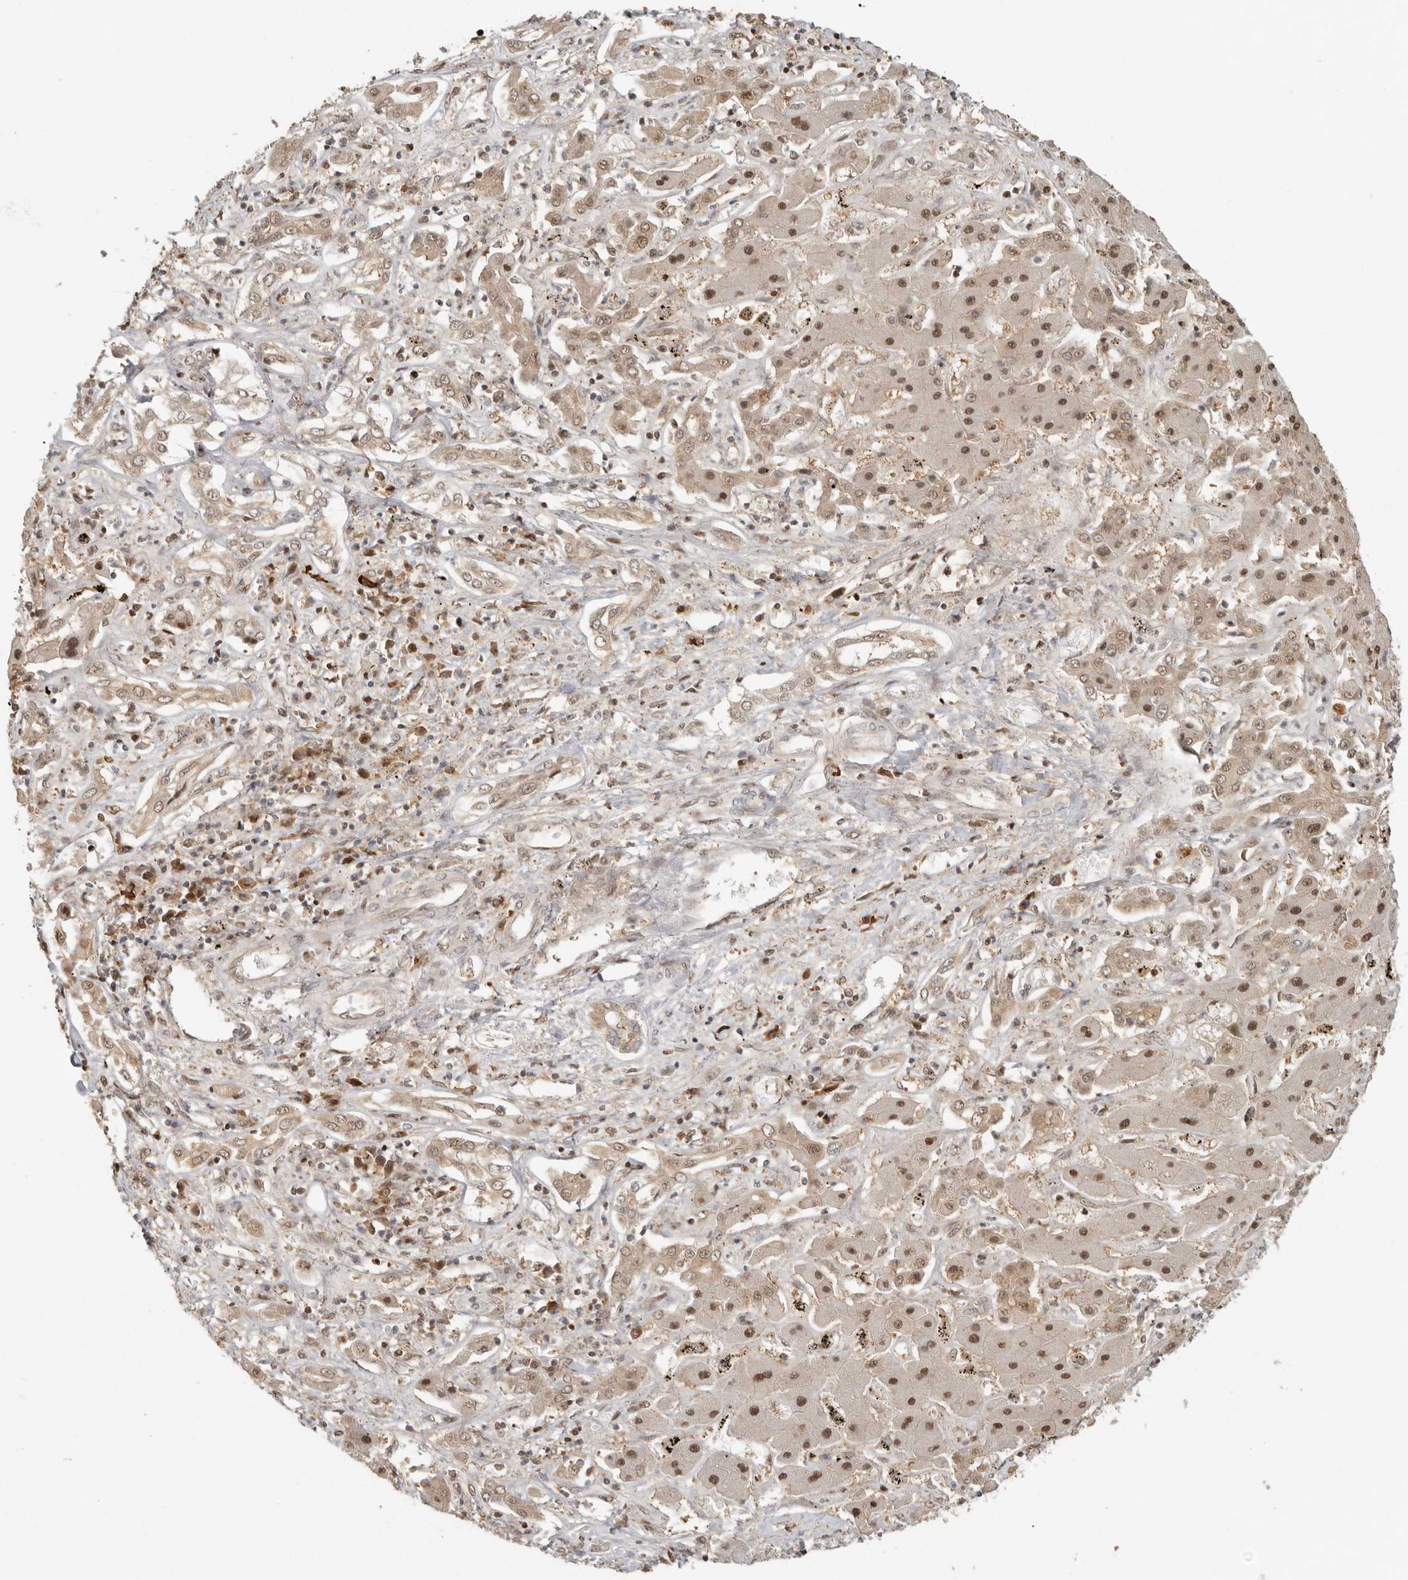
{"staining": {"intensity": "moderate", "quantity": ">75%", "location": "nuclear"}, "tissue": "liver cancer", "cell_type": "Tumor cells", "image_type": "cancer", "snomed": [{"axis": "morphology", "description": "Cholangiocarcinoma"}, {"axis": "topography", "description": "Liver"}], "caption": "High-power microscopy captured an immunohistochemistry (IHC) photomicrograph of liver cancer (cholangiocarcinoma), revealing moderate nuclear positivity in about >75% of tumor cells.", "gene": "PSMA5", "patient": {"sex": "male", "age": 67}}